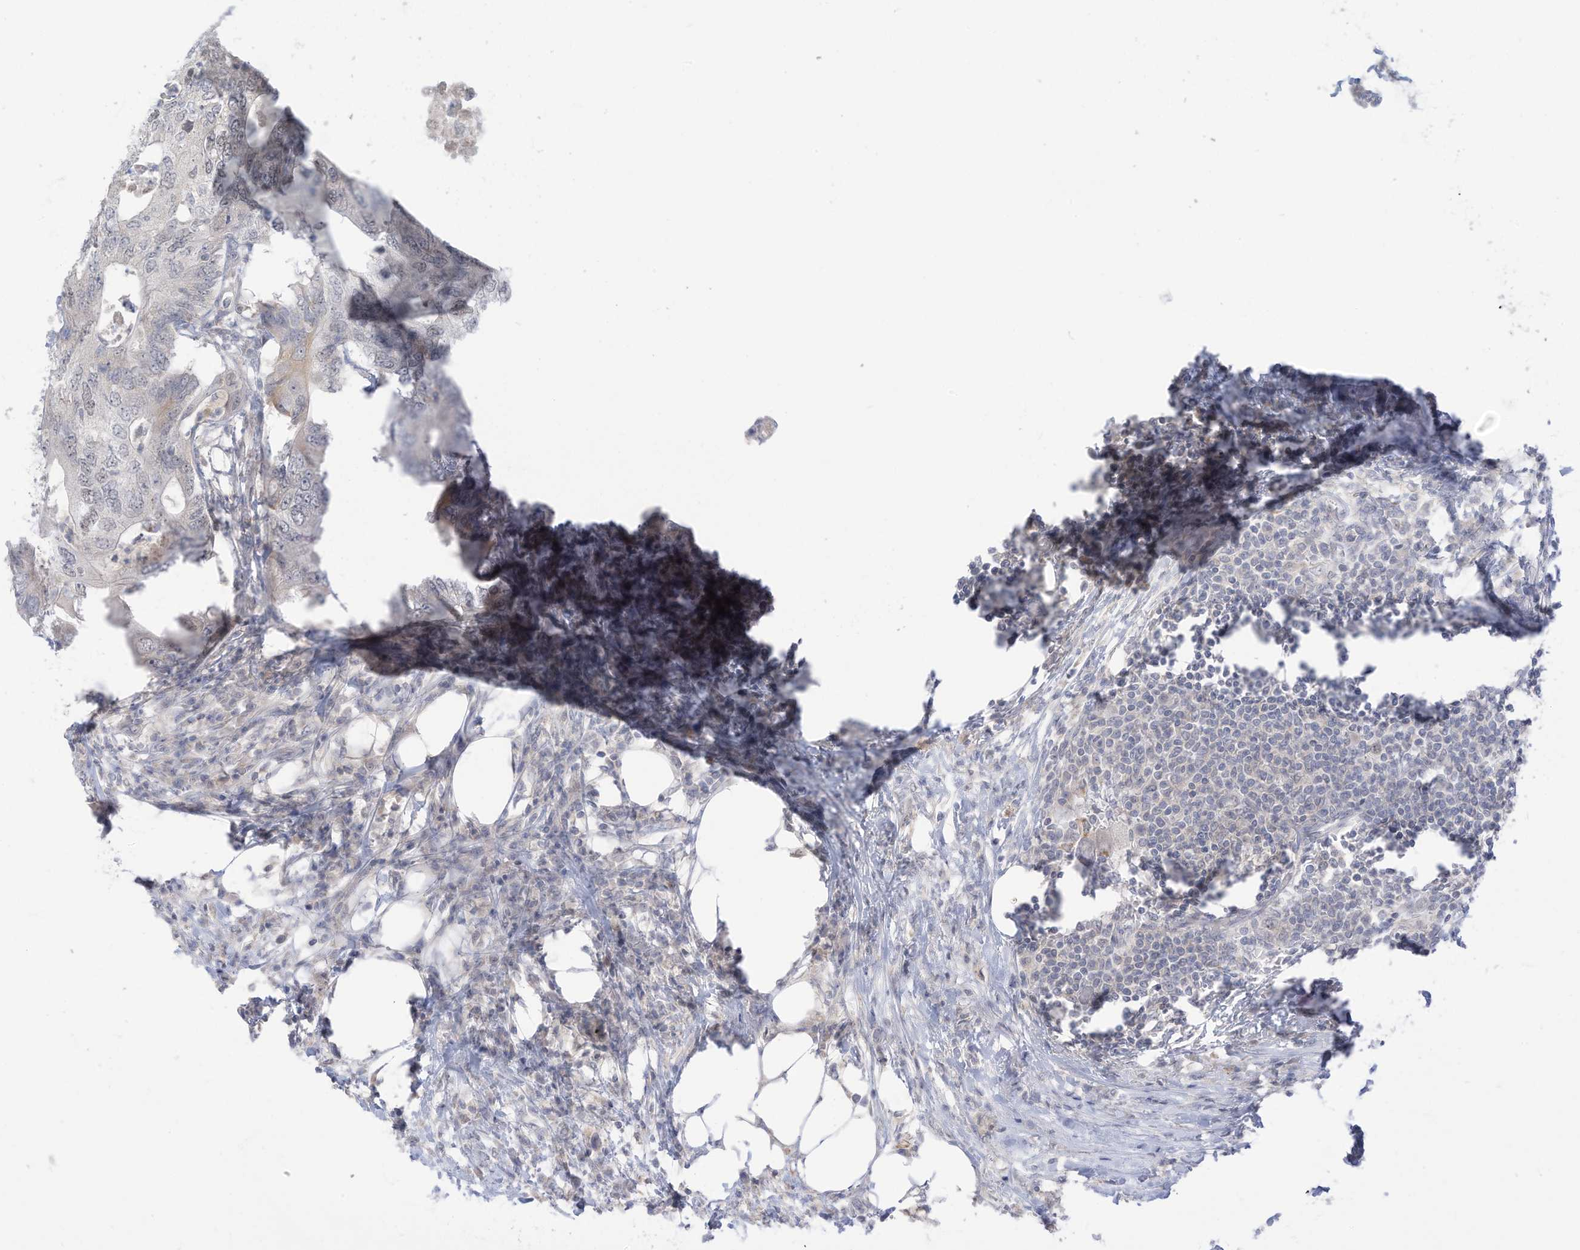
{"staining": {"intensity": "negative", "quantity": "none", "location": "none"}, "tissue": "colorectal cancer", "cell_type": "Tumor cells", "image_type": "cancer", "snomed": [{"axis": "morphology", "description": "Adenocarcinoma, NOS"}, {"axis": "topography", "description": "Colon"}], "caption": "Immunohistochemistry of human colorectal adenocarcinoma shows no positivity in tumor cells. The staining is performed using DAB brown chromogen with nuclei counter-stained in using hematoxylin.", "gene": "OGT", "patient": {"sex": "male", "age": 71}}